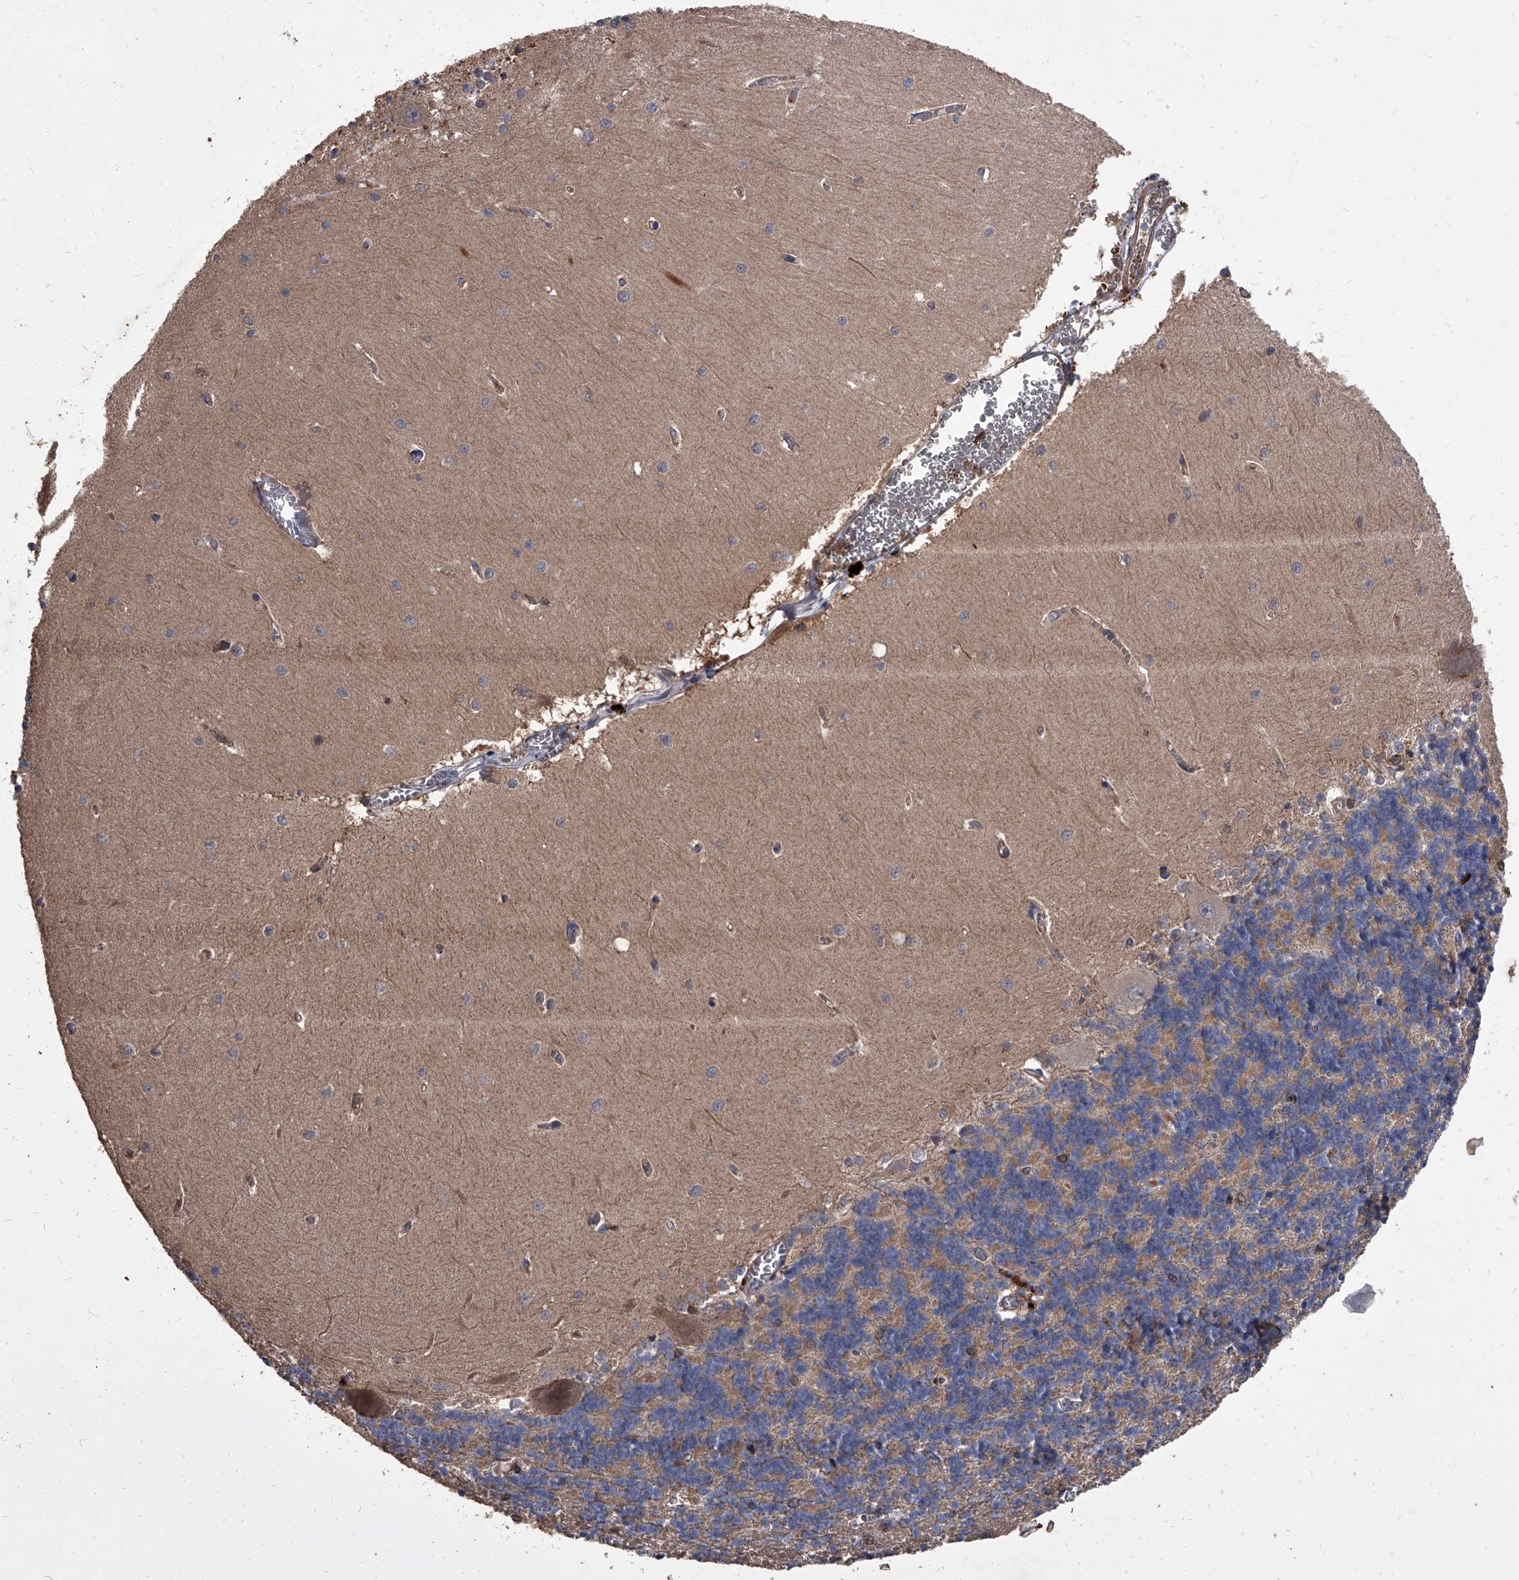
{"staining": {"intensity": "negative", "quantity": "none", "location": "none"}, "tissue": "cerebellum", "cell_type": "Cells in granular layer", "image_type": "normal", "snomed": [{"axis": "morphology", "description": "Normal tissue, NOS"}, {"axis": "topography", "description": "Cerebellum"}], "caption": "Immunohistochemistry of unremarkable cerebellum shows no expression in cells in granular layer.", "gene": "STK36", "patient": {"sex": "male", "age": 37}}